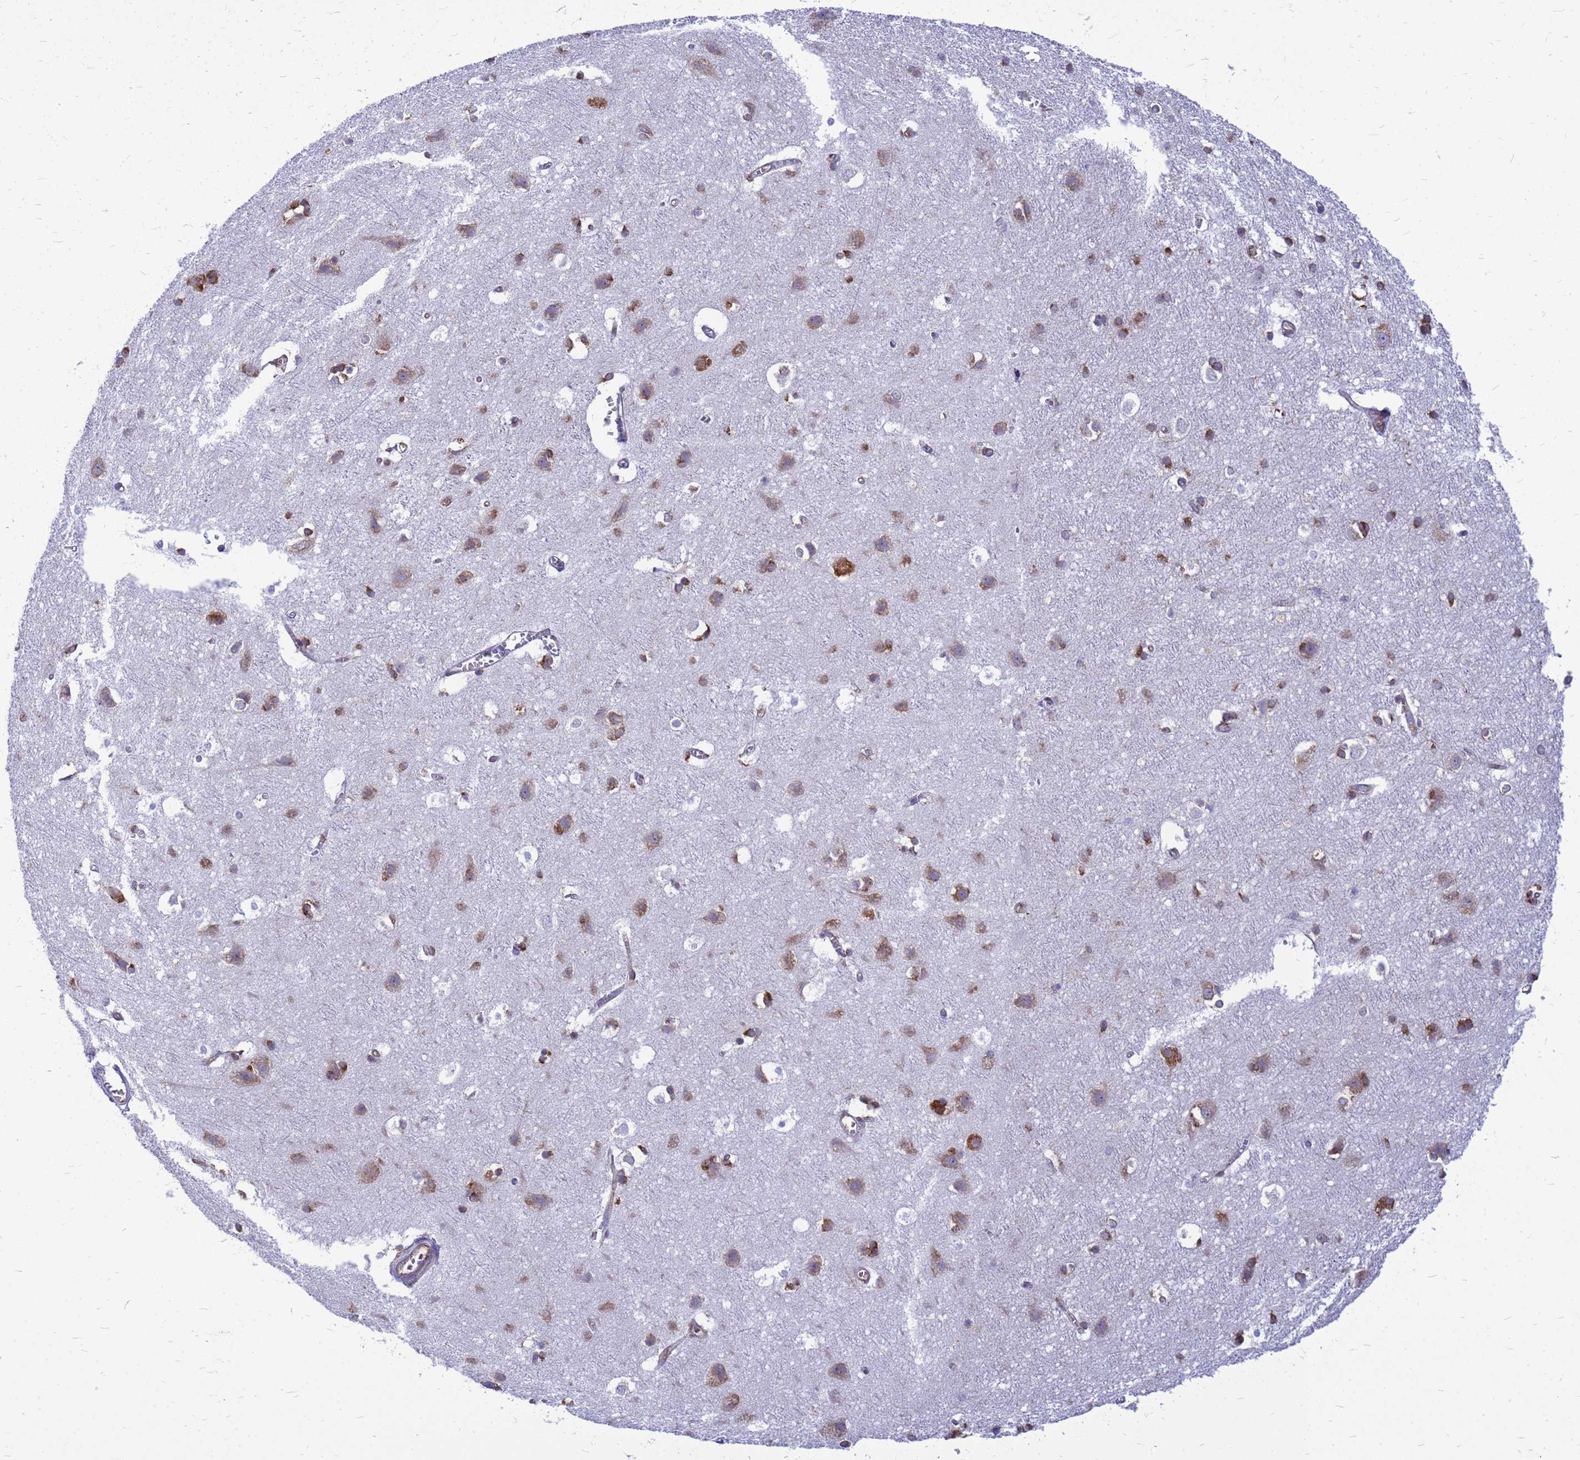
{"staining": {"intensity": "moderate", "quantity": ">75%", "location": "cytoplasmic/membranous"}, "tissue": "cerebral cortex", "cell_type": "Endothelial cells", "image_type": "normal", "snomed": [{"axis": "morphology", "description": "Normal tissue, NOS"}, {"axis": "topography", "description": "Cerebral cortex"}], "caption": "Moderate cytoplasmic/membranous protein staining is present in about >75% of endothelial cells in cerebral cortex. (DAB (3,3'-diaminobenzidine) = brown stain, brightfield microscopy at high magnification).", "gene": "EEF1D", "patient": {"sex": "male", "age": 54}}